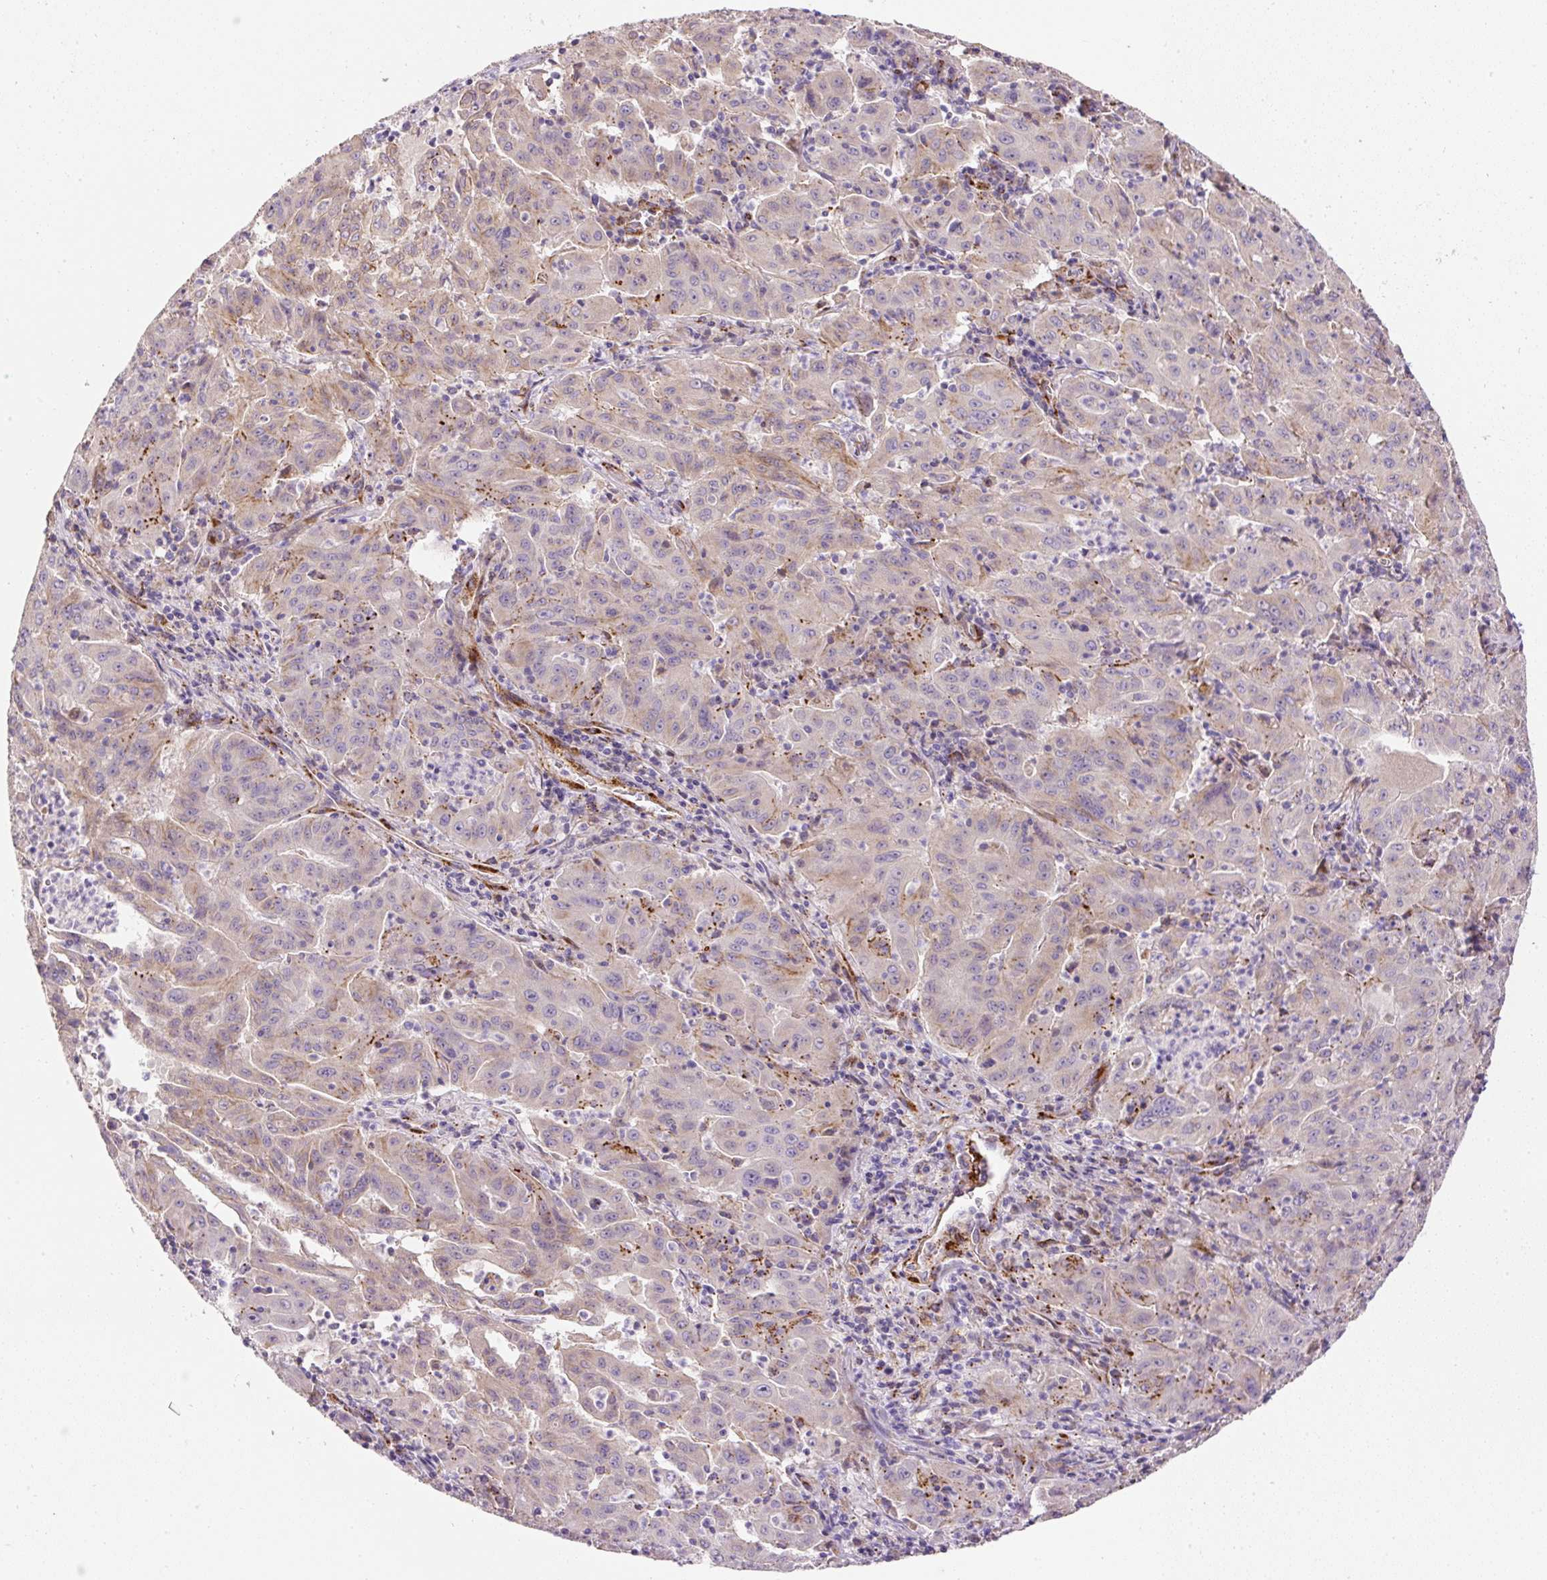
{"staining": {"intensity": "moderate", "quantity": "<25%", "location": "cytoplasmic/membranous"}, "tissue": "pancreatic cancer", "cell_type": "Tumor cells", "image_type": "cancer", "snomed": [{"axis": "morphology", "description": "Adenocarcinoma, NOS"}, {"axis": "topography", "description": "Pancreas"}], "caption": "IHC staining of pancreatic adenocarcinoma, which demonstrates low levels of moderate cytoplasmic/membranous positivity in approximately <25% of tumor cells indicating moderate cytoplasmic/membranous protein expression. The staining was performed using DAB (3,3'-diaminobenzidine) (brown) for protein detection and nuclei were counterstained in hematoxylin (blue).", "gene": "RNF170", "patient": {"sex": "male", "age": 63}}